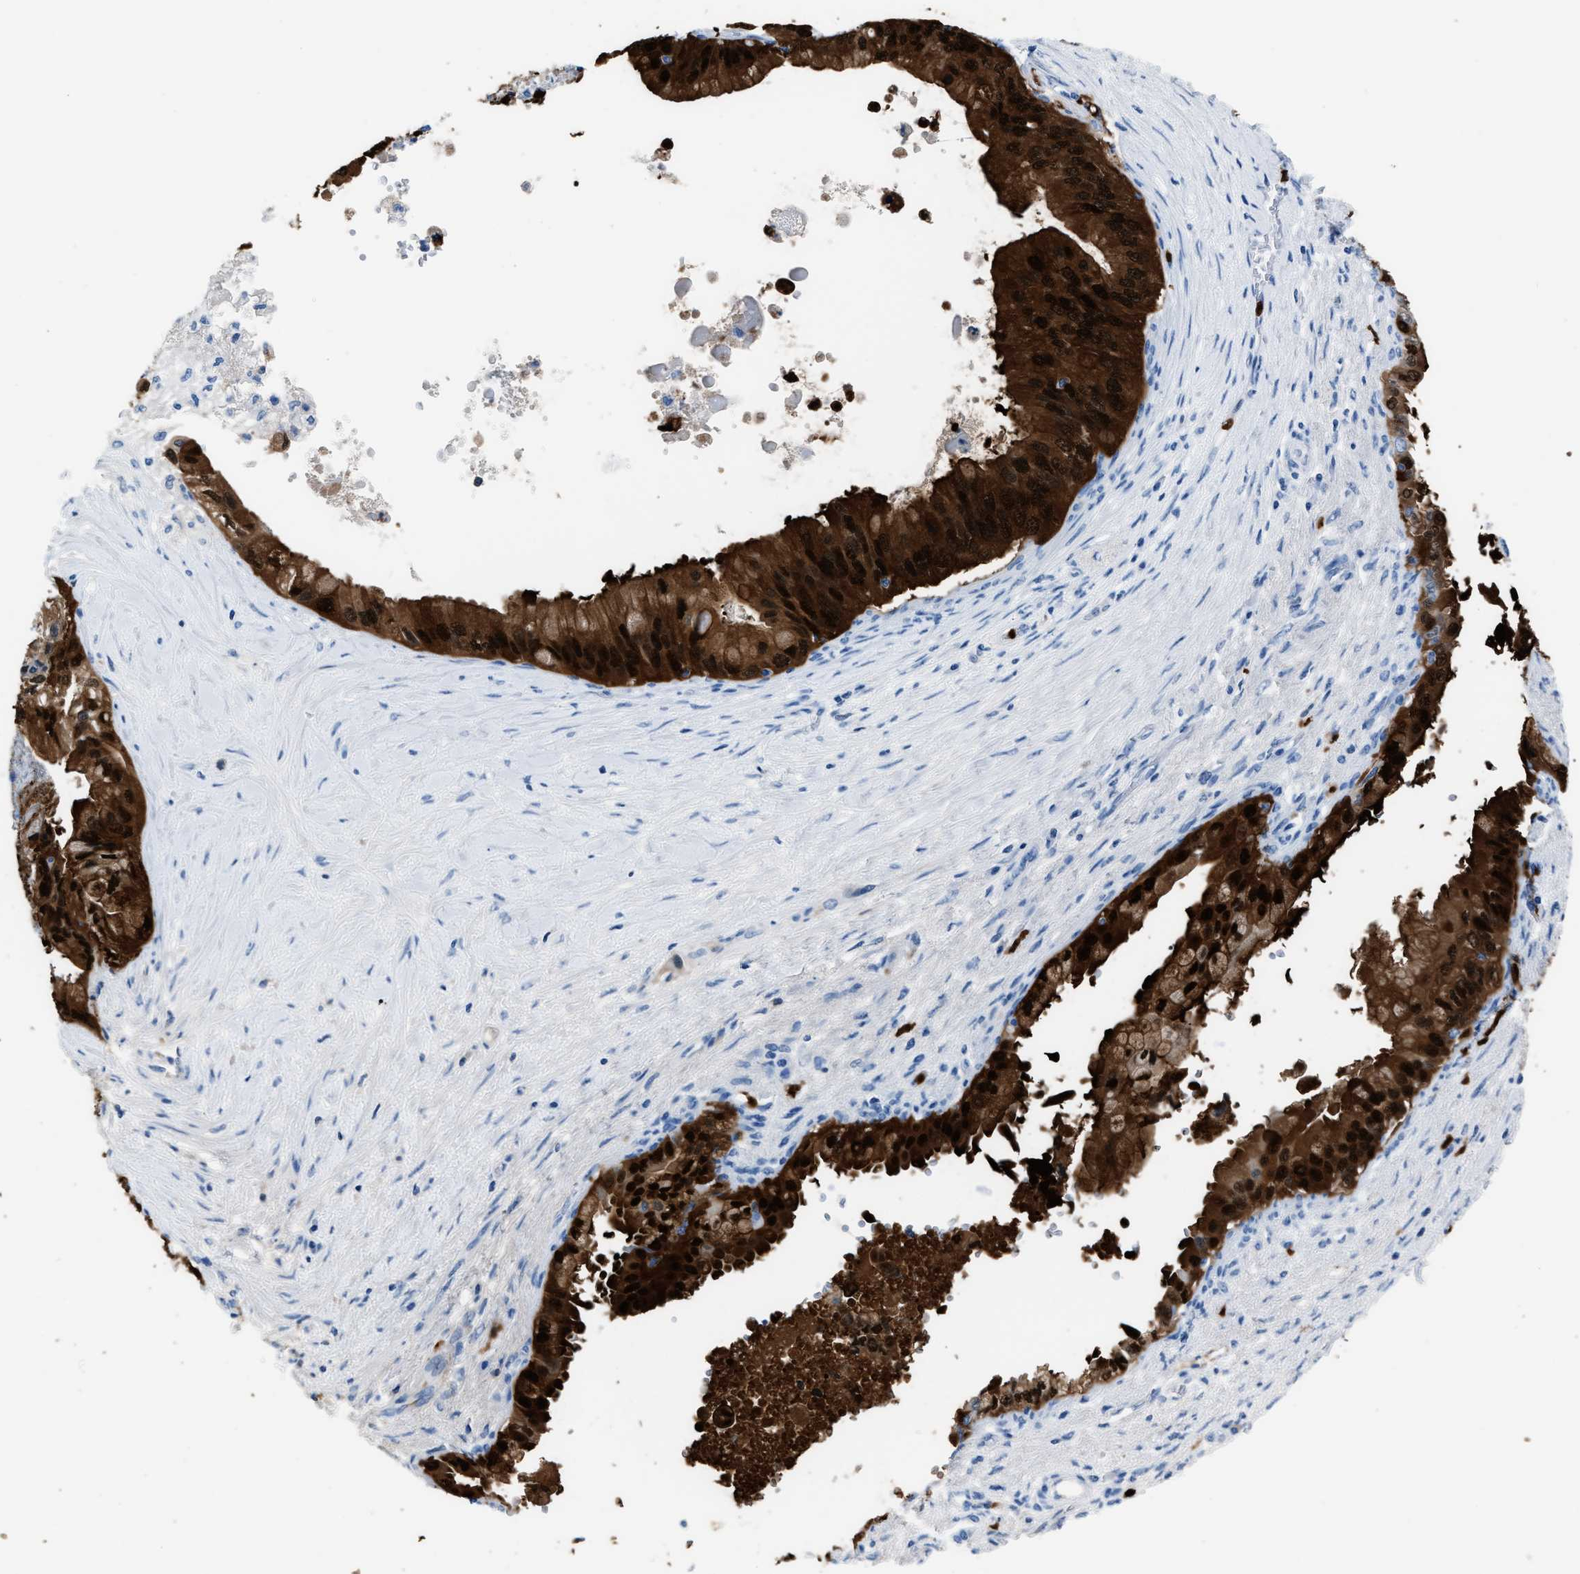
{"staining": {"intensity": "strong", "quantity": ">75%", "location": "cytoplasmic/membranous,nuclear"}, "tissue": "pancreatic cancer", "cell_type": "Tumor cells", "image_type": "cancer", "snomed": [{"axis": "morphology", "description": "Adenocarcinoma, NOS"}, {"axis": "topography", "description": "Pancreas"}], "caption": "IHC micrograph of neoplastic tissue: adenocarcinoma (pancreatic) stained using immunohistochemistry exhibits high levels of strong protein expression localized specifically in the cytoplasmic/membranous and nuclear of tumor cells, appearing as a cytoplasmic/membranous and nuclear brown color.", "gene": "S100P", "patient": {"sex": "female", "age": 73}}